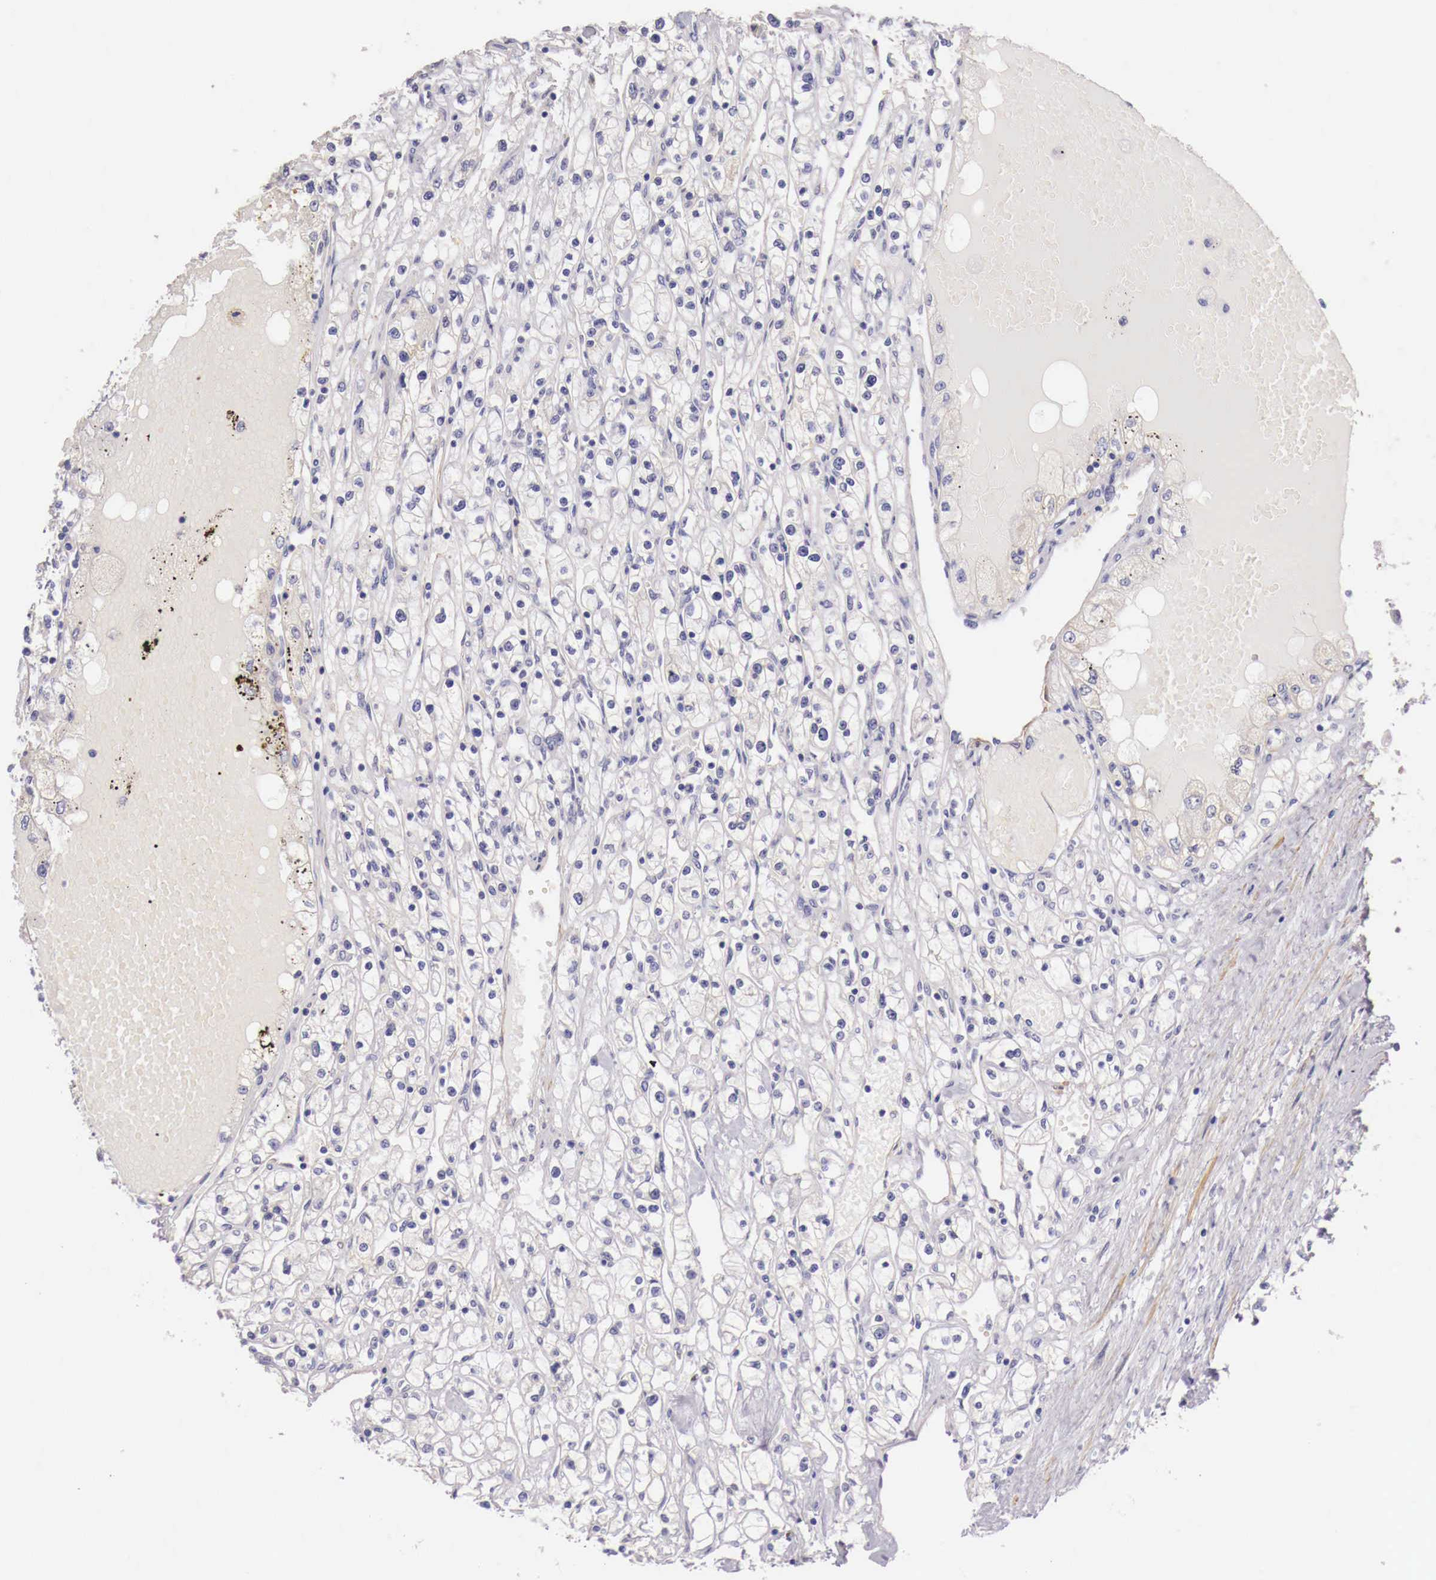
{"staining": {"intensity": "negative", "quantity": "none", "location": "none"}, "tissue": "renal cancer", "cell_type": "Tumor cells", "image_type": "cancer", "snomed": [{"axis": "morphology", "description": "Adenocarcinoma, NOS"}, {"axis": "topography", "description": "Kidney"}], "caption": "There is no significant expression in tumor cells of renal cancer.", "gene": "ENOX2", "patient": {"sex": "male", "age": 56}}